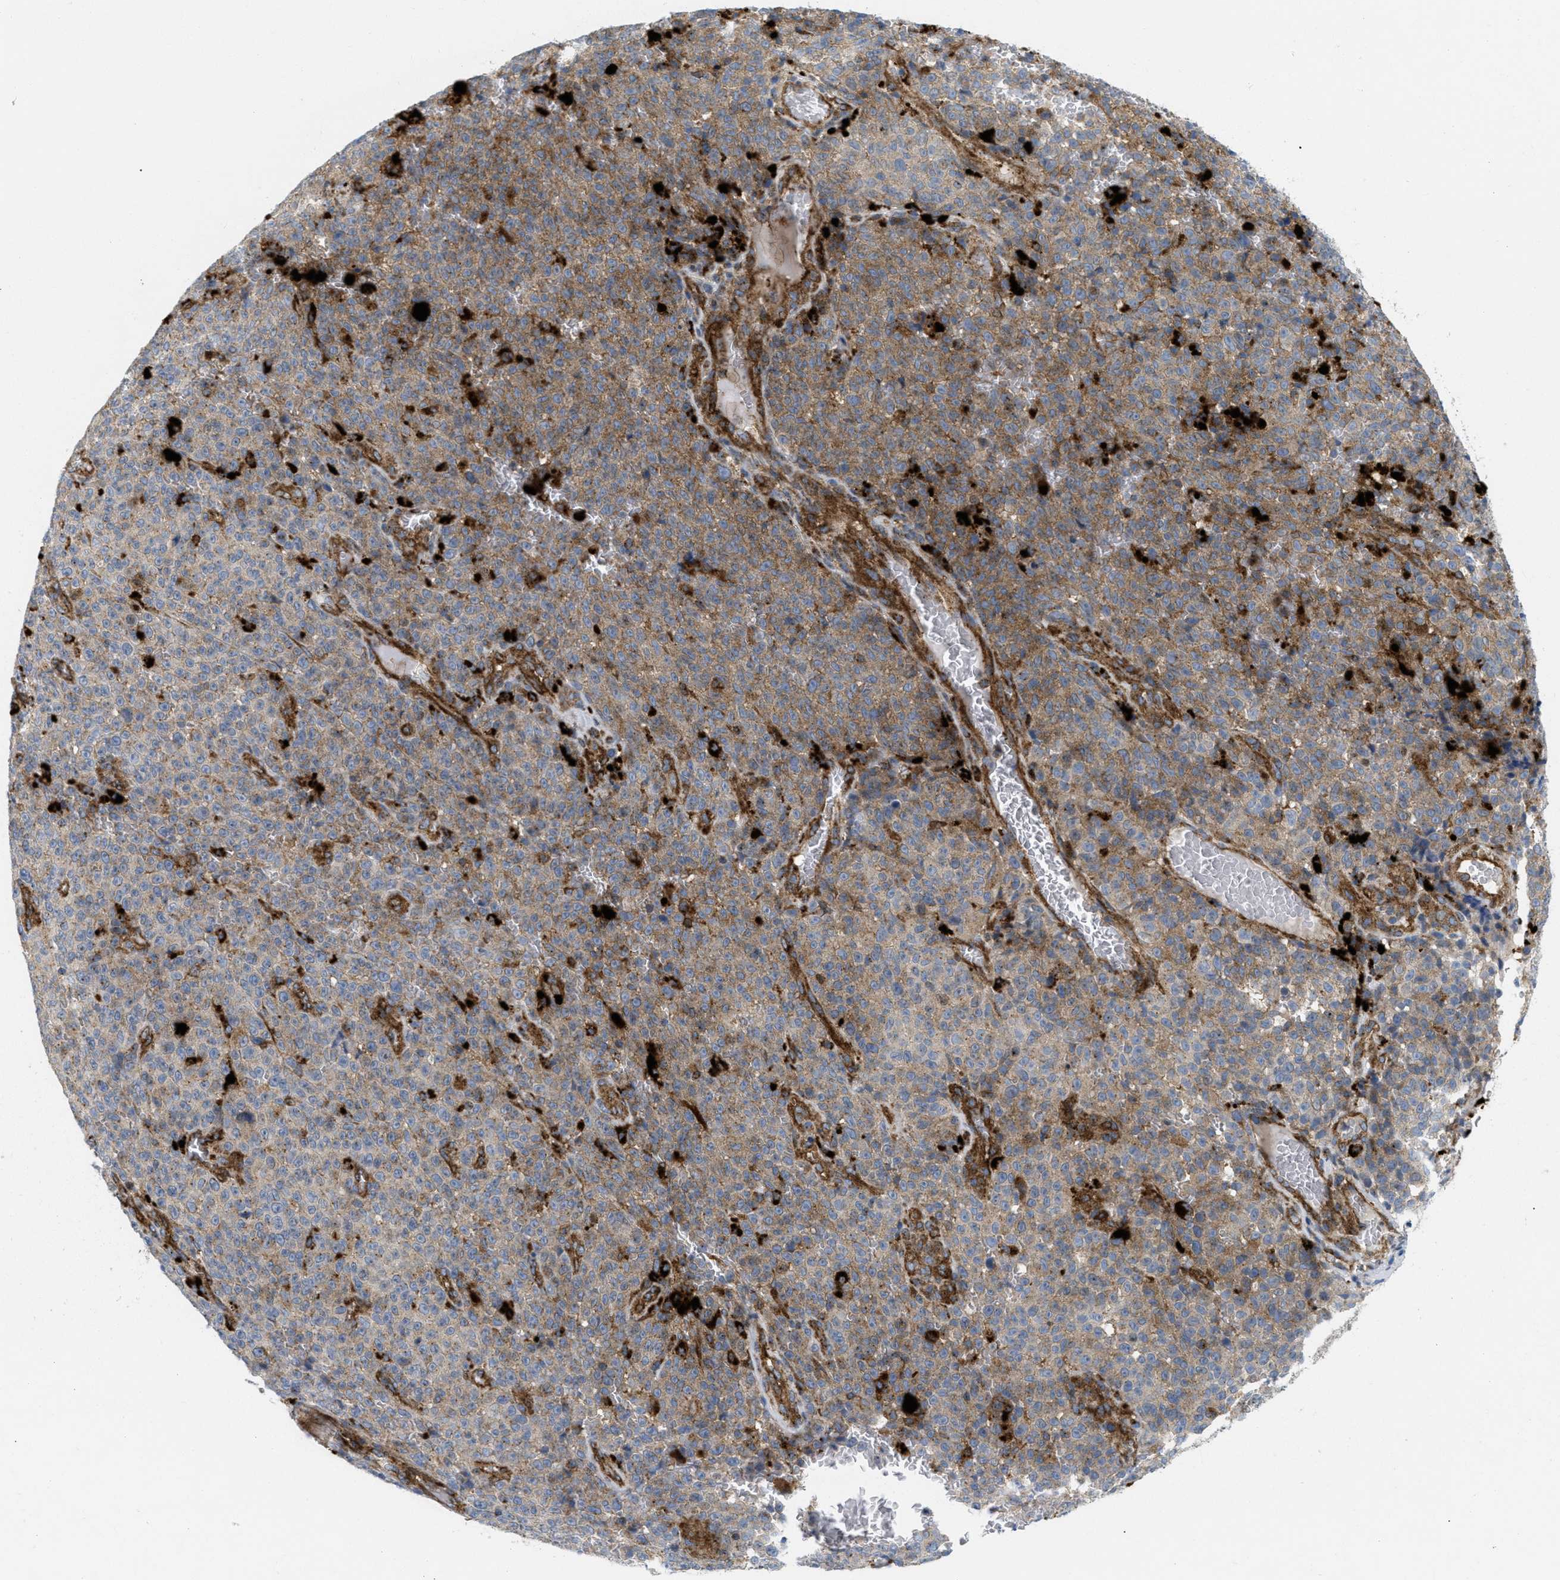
{"staining": {"intensity": "moderate", "quantity": ">75%", "location": "cytoplasmic/membranous"}, "tissue": "melanoma", "cell_type": "Tumor cells", "image_type": "cancer", "snomed": [{"axis": "morphology", "description": "Malignant melanoma, NOS"}, {"axis": "topography", "description": "Skin"}], "caption": "The image exhibits a brown stain indicating the presence of a protein in the cytoplasmic/membranous of tumor cells in melanoma.", "gene": "DCTN4", "patient": {"sex": "female", "age": 82}}